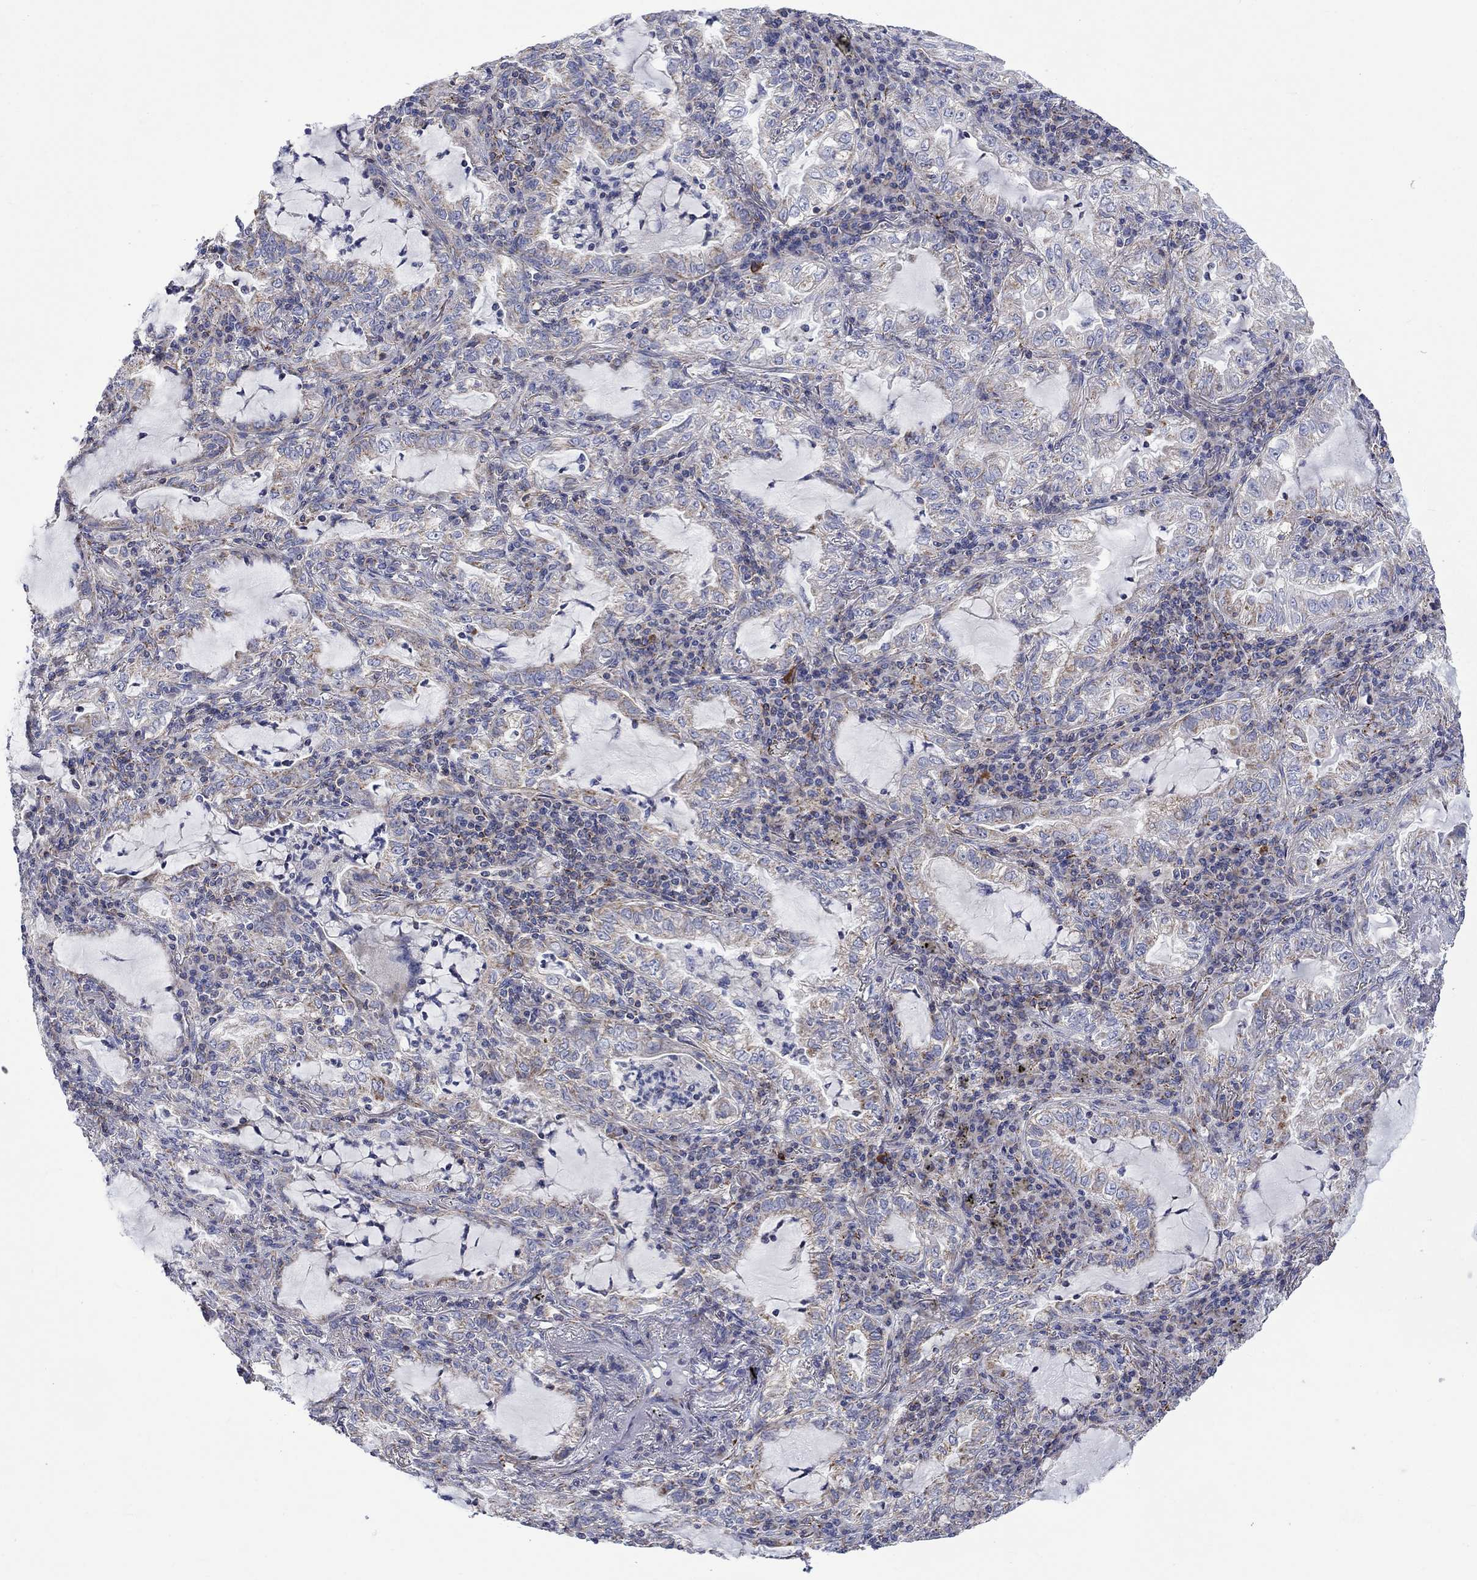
{"staining": {"intensity": "moderate", "quantity": "<25%", "location": "cytoplasmic/membranous"}, "tissue": "lung cancer", "cell_type": "Tumor cells", "image_type": "cancer", "snomed": [{"axis": "morphology", "description": "Adenocarcinoma, NOS"}, {"axis": "topography", "description": "Lung"}], "caption": "Lung adenocarcinoma stained with DAB (3,3'-diaminobenzidine) immunohistochemistry (IHC) displays low levels of moderate cytoplasmic/membranous positivity in approximately <25% of tumor cells.", "gene": "CISD1", "patient": {"sex": "female", "age": 73}}